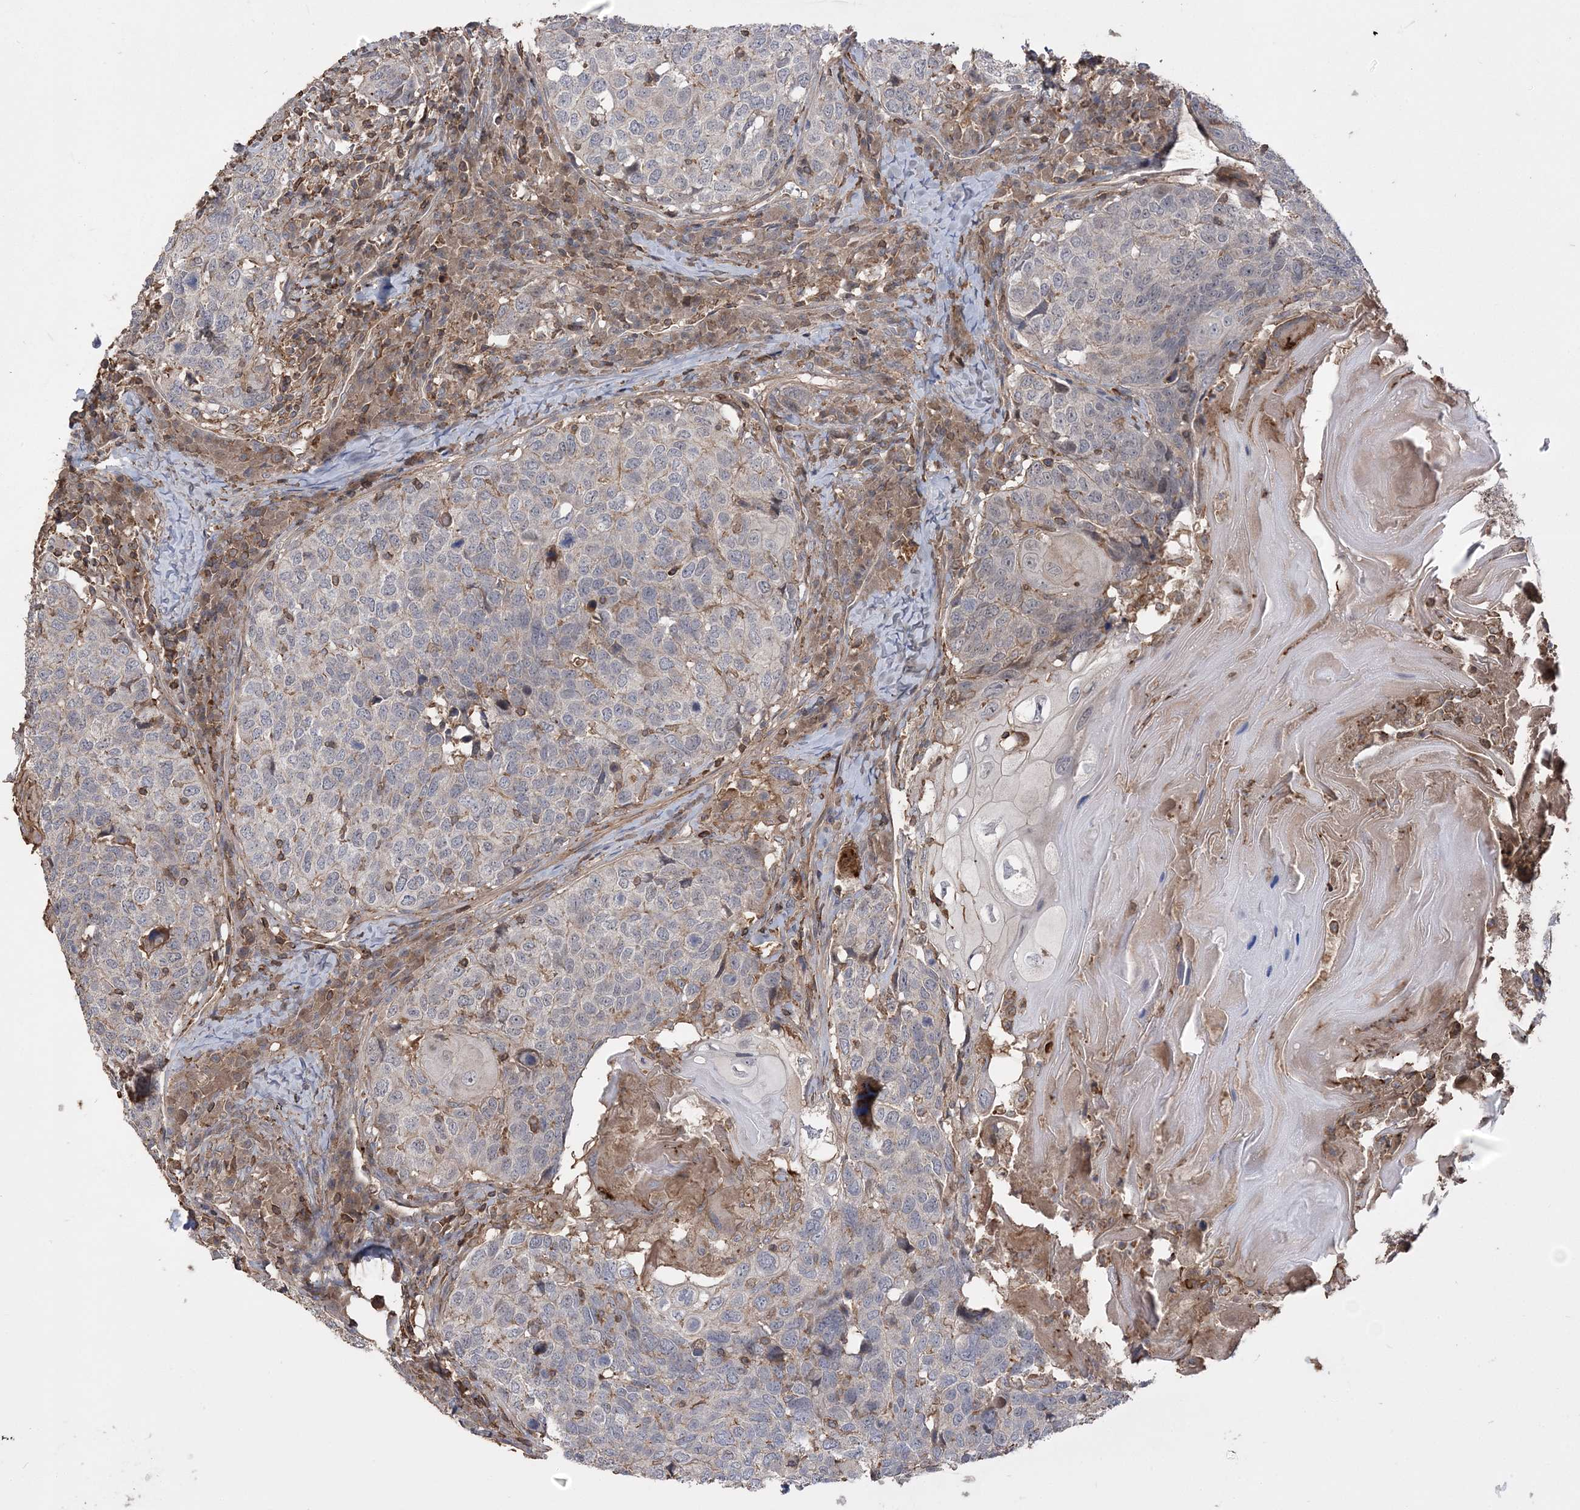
{"staining": {"intensity": "negative", "quantity": "none", "location": "none"}, "tissue": "head and neck cancer", "cell_type": "Tumor cells", "image_type": "cancer", "snomed": [{"axis": "morphology", "description": "Squamous cell carcinoma, NOS"}, {"axis": "topography", "description": "Head-Neck"}], "caption": "DAB immunohistochemical staining of squamous cell carcinoma (head and neck) displays no significant expression in tumor cells. Brightfield microscopy of immunohistochemistry (IHC) stained with DAB (3,3'-diaminobenzidine) (brown) and hematoxylin (blue), captured at high magnification.", "gene": "SLFN14", "patient": {"sex": "male", "age": 66}}